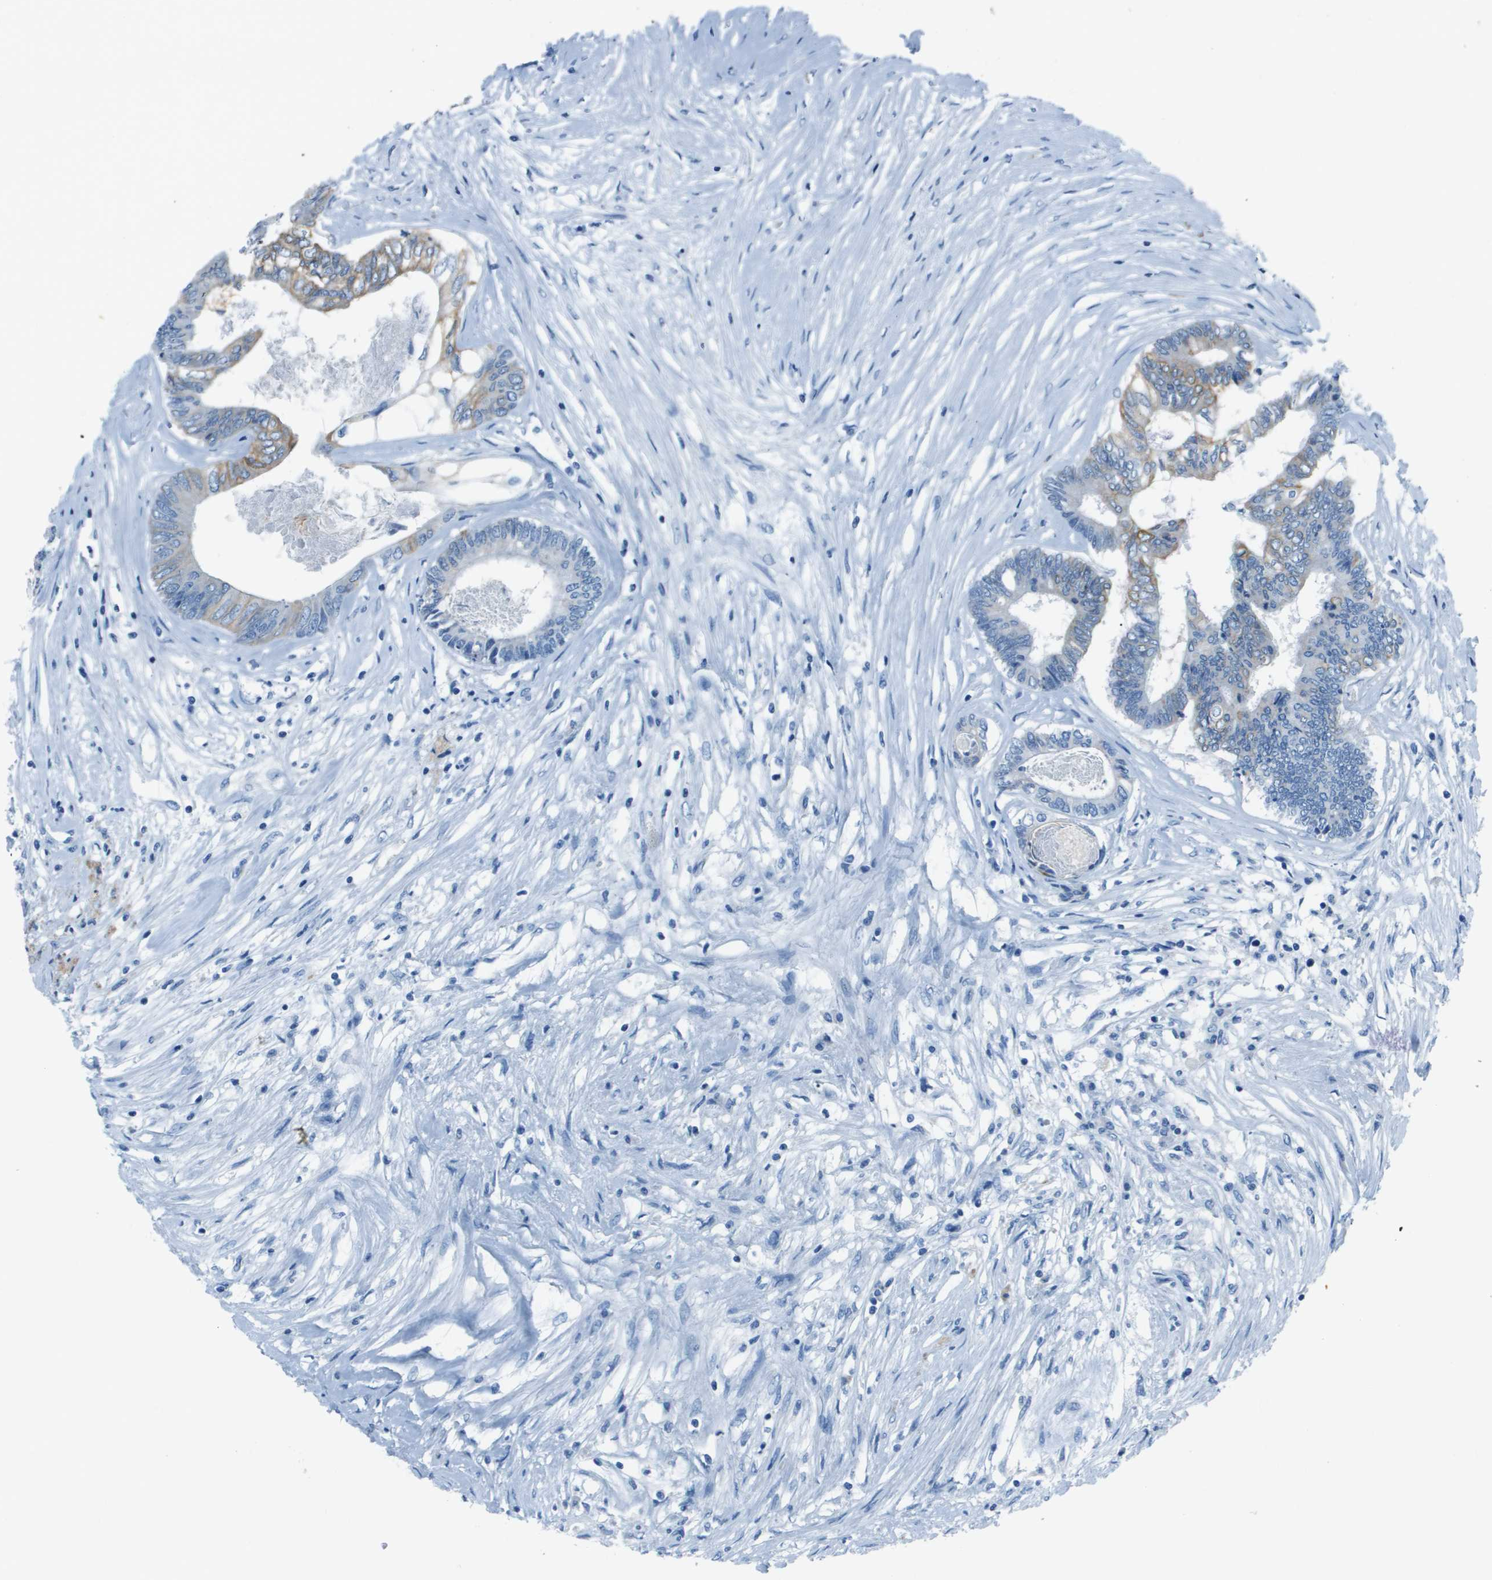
{"staining": {"intensity": "moderate", "quantity": "<25%", "location": "cytoplasmic/membranous"}, "tissue": "colorectal cancer", "cell_type": "Tumor cells", "image_type": "cancer", "snomed": [{"axis": "morphology", "description": "Adenocarcinoma, NOS"}, {"axis": "topography", "description": "Rectum"}], "caption": "Colorectal cancer (adenocarcinoma) tissue shows moderate cytoplasmic/membranous positivity in about <25% of tumor cells (DAB (3,3'-diaminobenzidine) IHC, brown staining for protein, blue staining for nuclei).", "gene": "SLC16A10", "patient": {"sex": "male", "age": 63}}